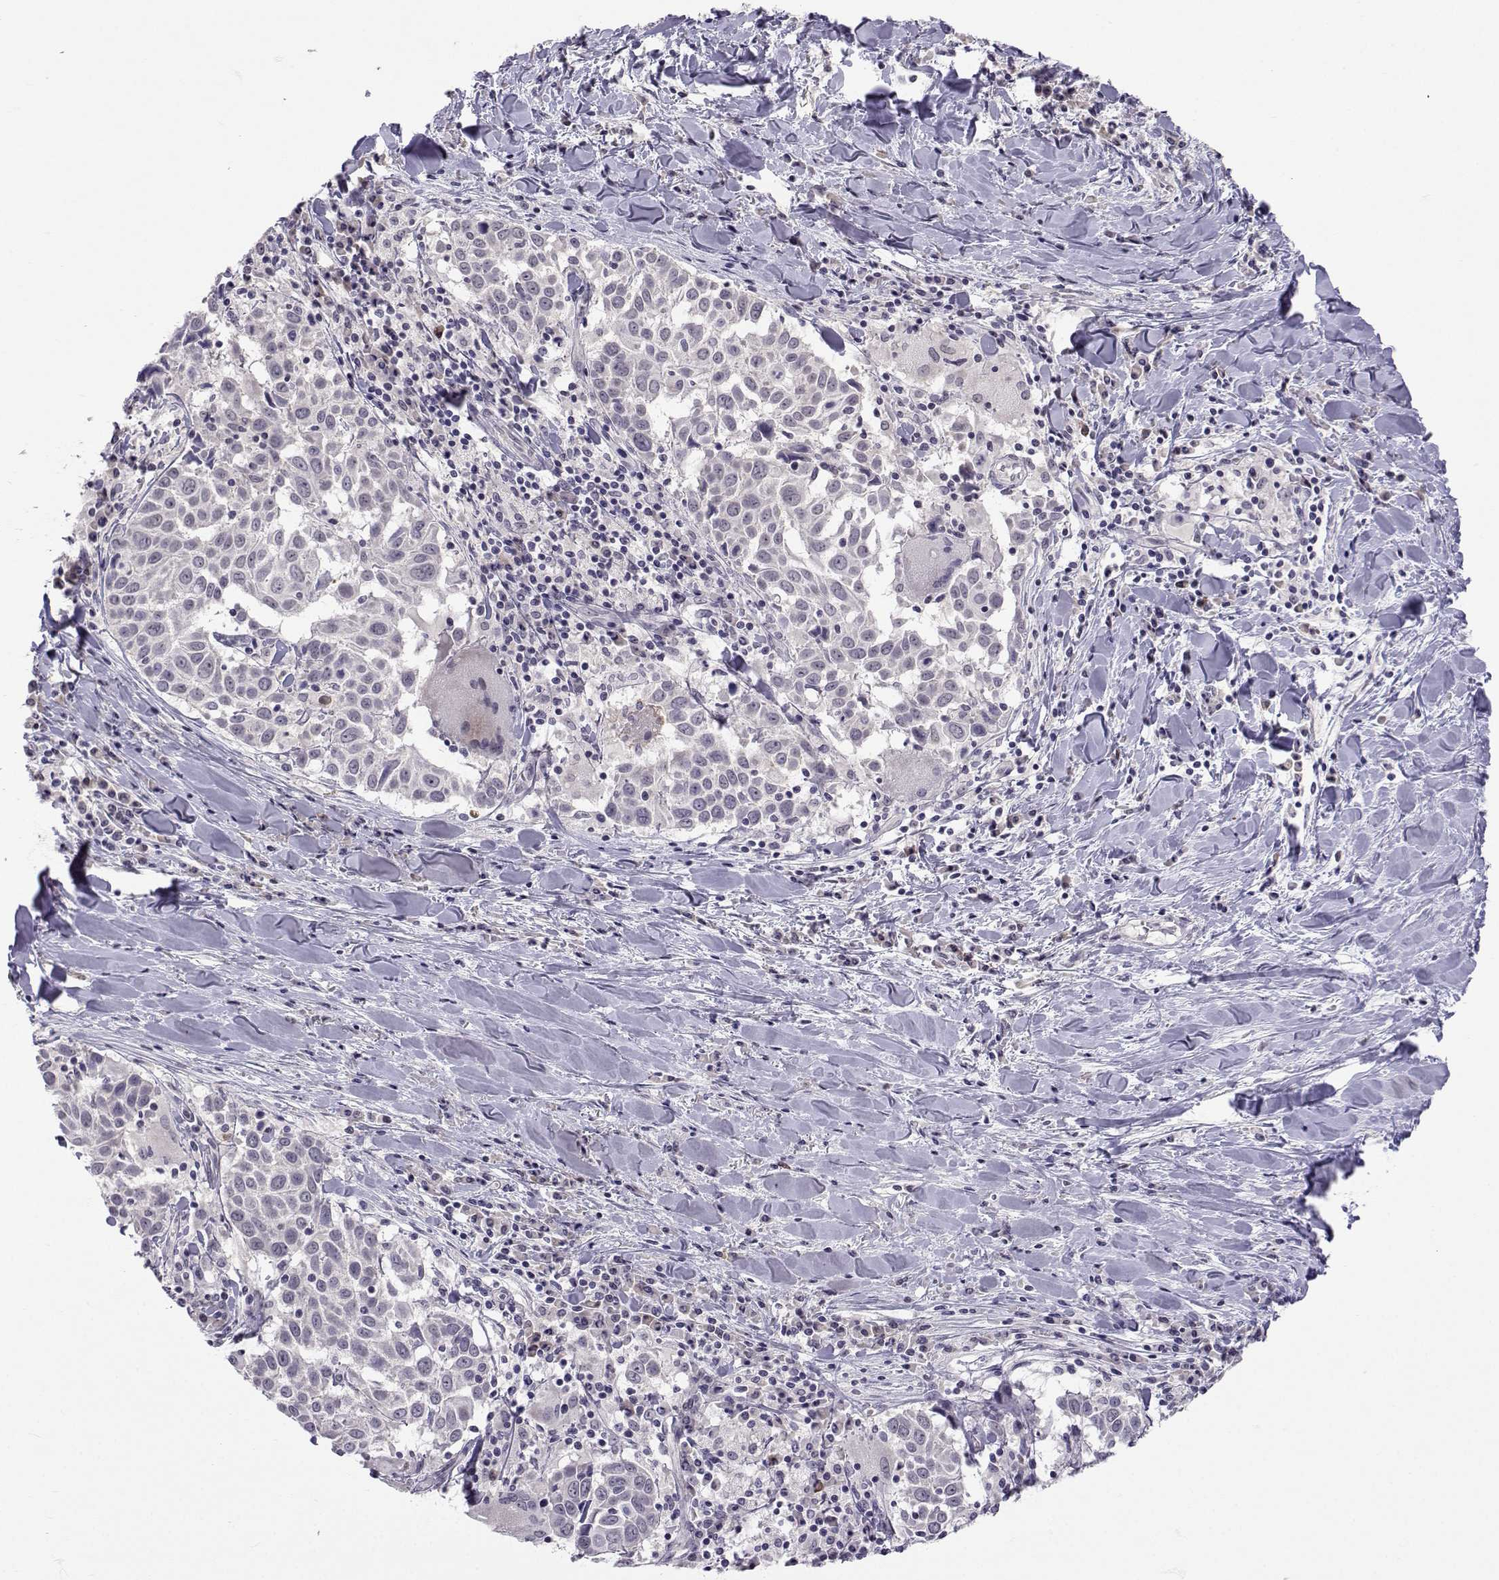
{"staining": {"intensity": "negative", "quantity": "none", "location": "none"}, "tissue": "lung cancer", "cell_type": "Tumor cells", "image_type": "cancer", "snomed": [{"axis": "morphology", "description": "Squamous cell carcinoma, NOS"}, {"axis": "topography", "description": "Lung"}], "caption": "DAB (3,3'-diaminobenzidine) immunohistochemical staining of human lung cancer demonstrates no significant staining in tumor cells. (Immunohistochemistry (ihc), brightfield microscopy, high magnification).", "gene": "SLC6A3", "patient": {"sex": "male", "age": 57}}